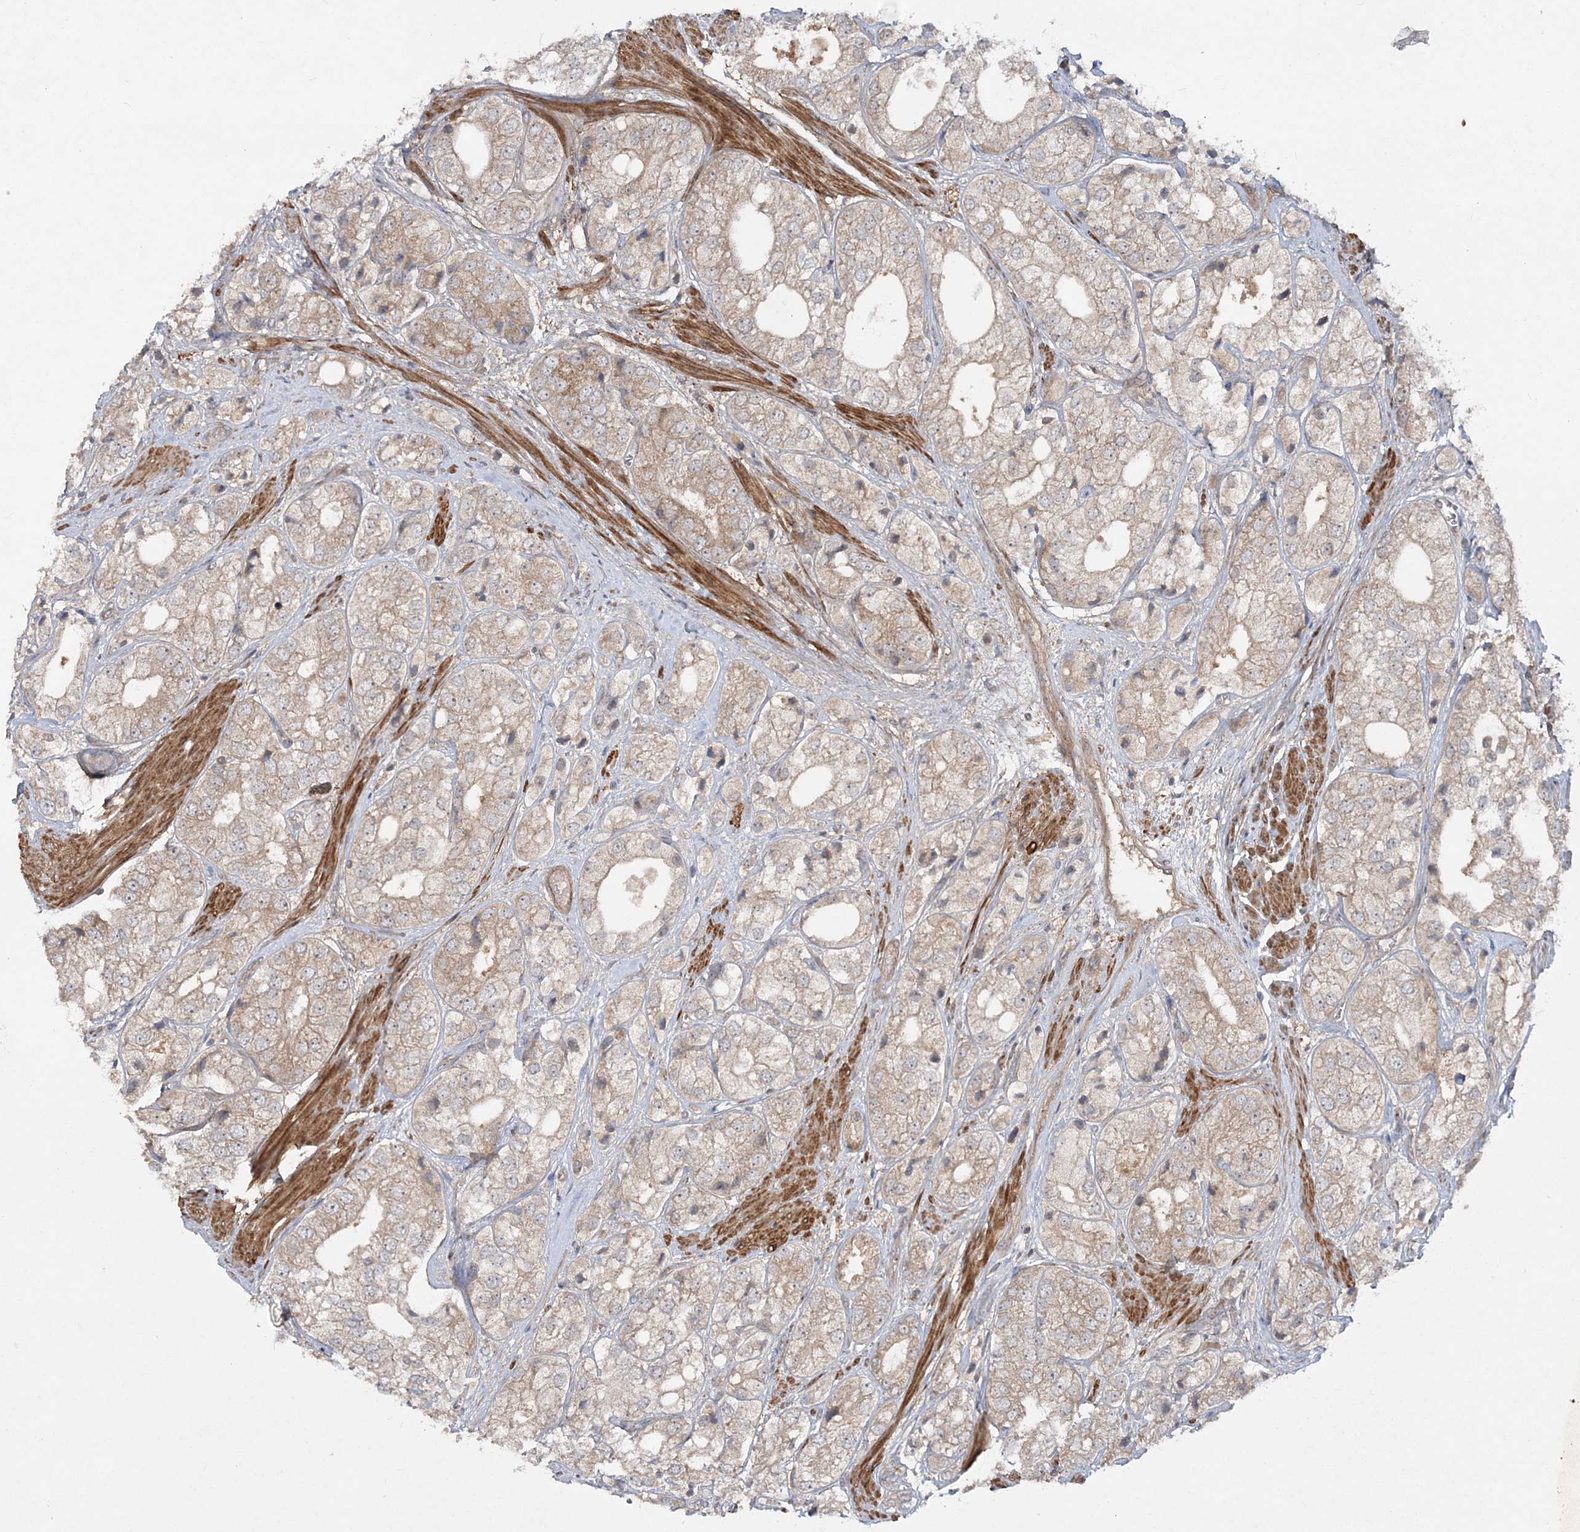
{"staining": {"intensity": "weak", "quantity": ">75%", "location": "cytoplasmic/membranous"}, "tissue": "prostate cancer", "cell_type": "Tumor cells", "image_type": "cancer", "snomed": [{"axis": "morphology", "description": "Adenocarcinoma, High grade"}, {"axis": "topography", "description": "Prostate"}], "caption": "This micrograph reveals prostate cancer (adenocarcinoma (high-grade)) stained with IHC to label a protein in brown. The cytoplasmic/membranous of tumor cells show weak positivity for the protein. Nuclei are counter-stained blue.", "gene": "MOCS2", "patient": {"sex": "male", "age": 50}}